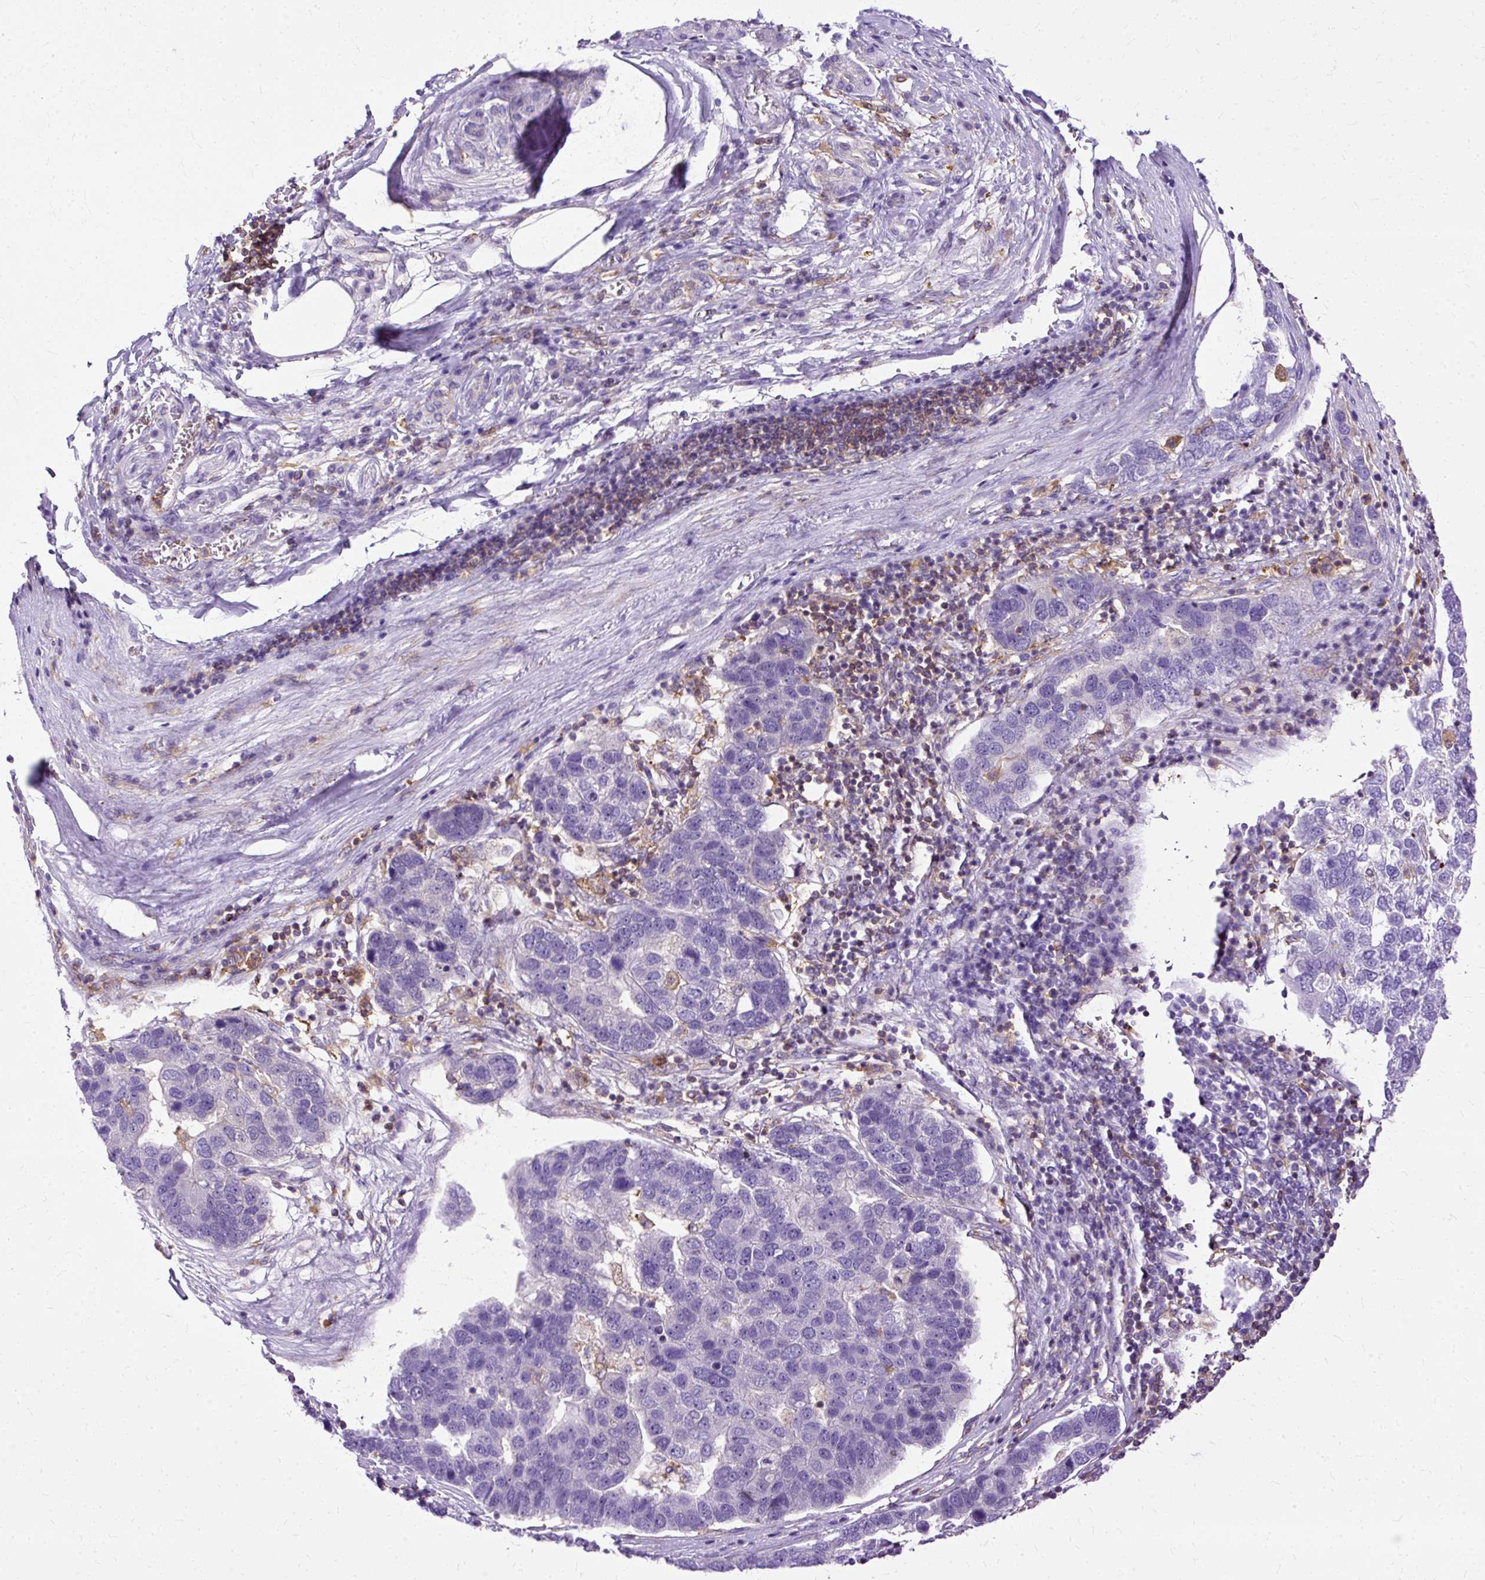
{"staining": {"intensity": "negative", "quantity": "none", "location": "none"}, "tissue": "pancreatic cancer", "cell_type": "Tumor cells", "image_type": "cancer", "snomed": [{"axis": "morphology", "description": "Adenocarcinoma, NOS"}, {"axis": "topography", "description": "Pancreas"}], "caption": "Immunohistochemistry (IHC) image of neoplastic tissue: human pancreatic cancer (adenocarcinoma) stained with DAB (3,3'-diaminobenzidine) shows no significant protein staining in tumor cells. (Stains: DAB immunohistochemistry (IHC) with hematoxylin counter stain, Microscopy: brightfield microscopy at high magnification).", "gene": "TWF2", "patient": {"sex": "female", "age": 61}}